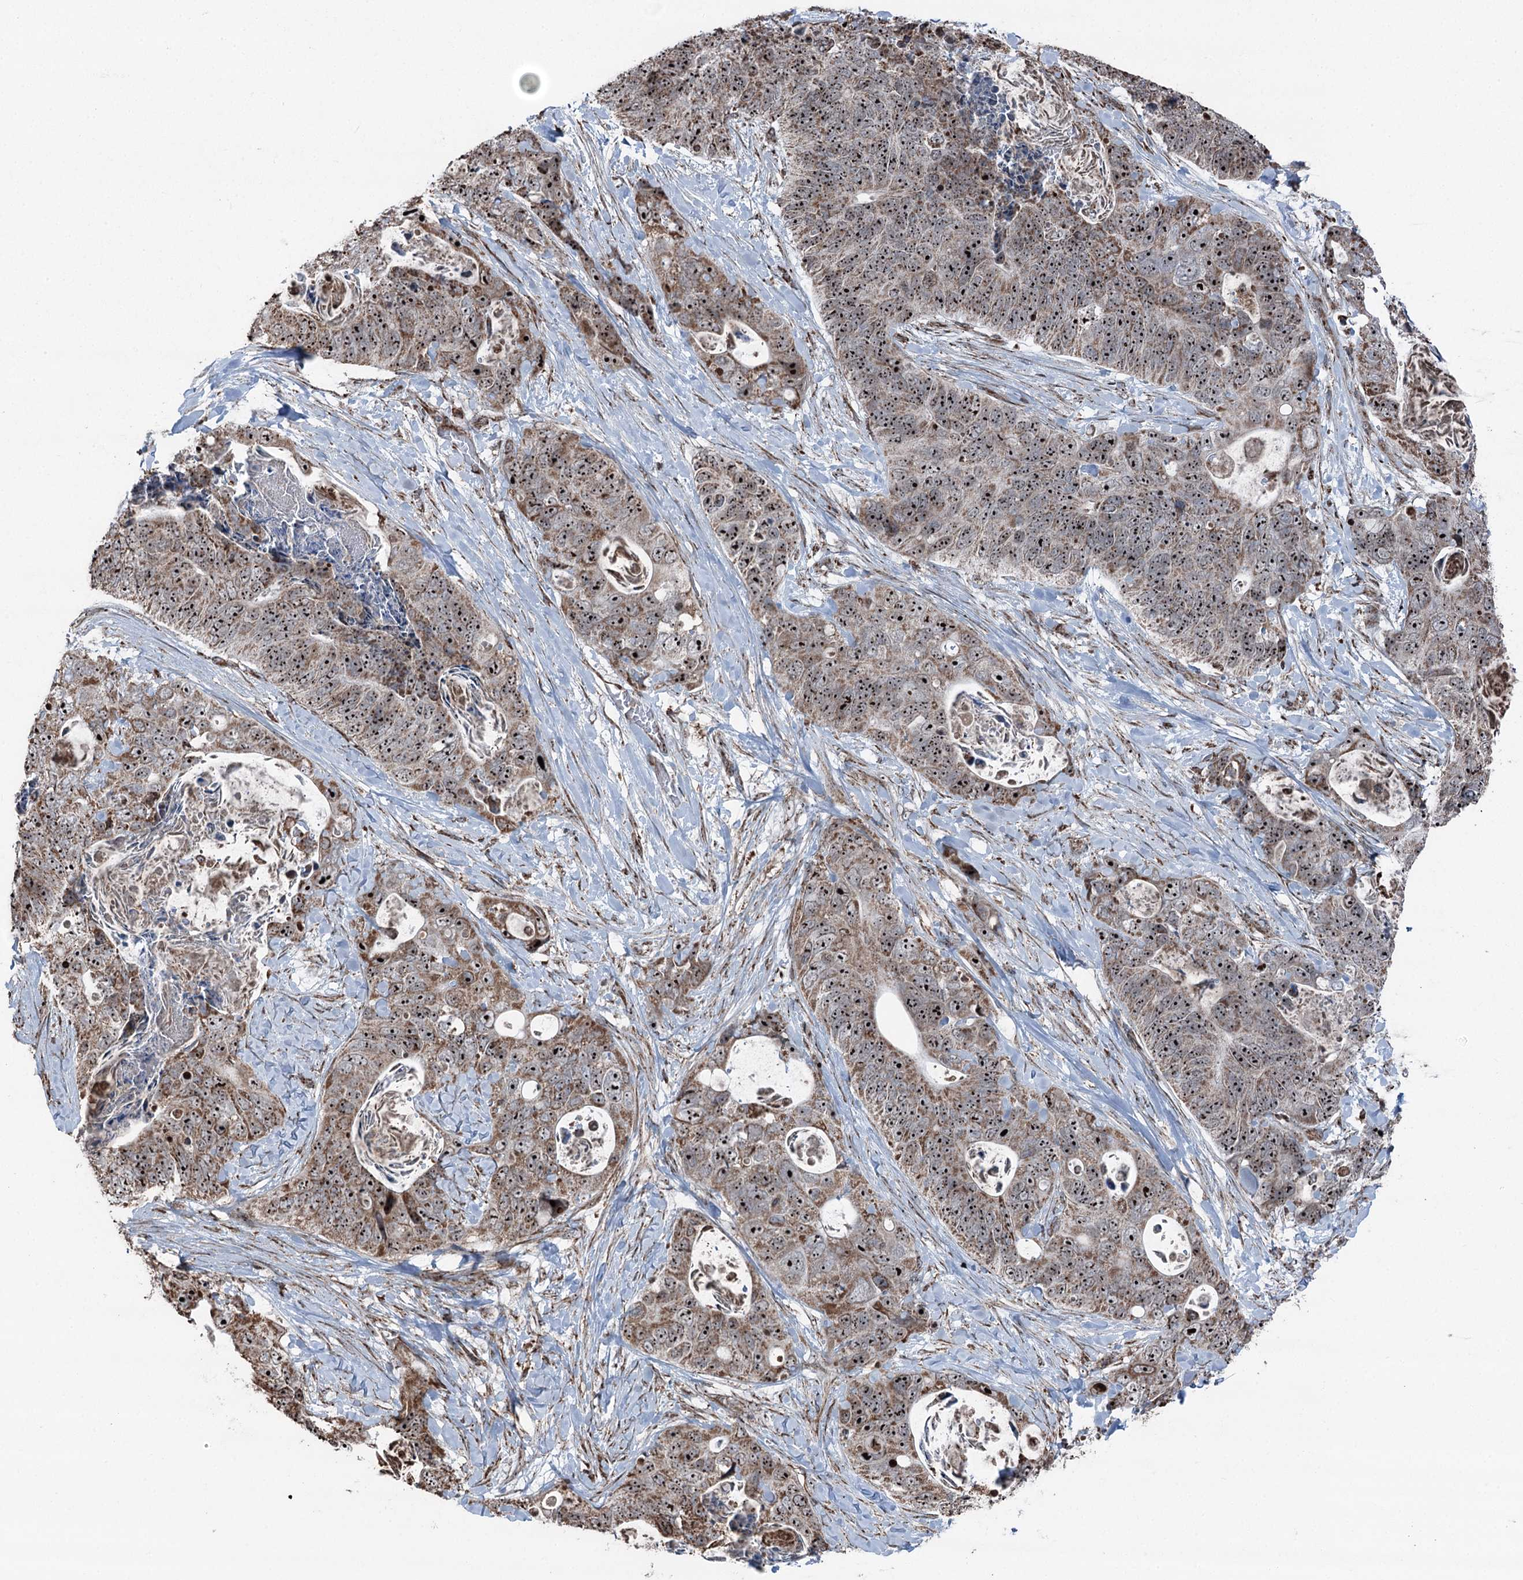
{"staining": {"intensity": "strong", "quantity": ">75%", "location": "cytoplasmic/membranous,nuclear"}, "tissue": "stomach cancer", "cell_type": "Tumor cells", "image_type": "cancer", "snomed": [{"axis": "morphology", "description": "Adenocarcinoma, NOS"}, {"axis": "topography", "description": "Stomach"}], "caption": "Protein expression analysis of human stomach cancer reveals strong cytoplasmic/membranous and nuclear positivity in approximately >75% of tumor cells.", "gene": "STEEP1", "patient": {"sex": "female", "age": 89}}